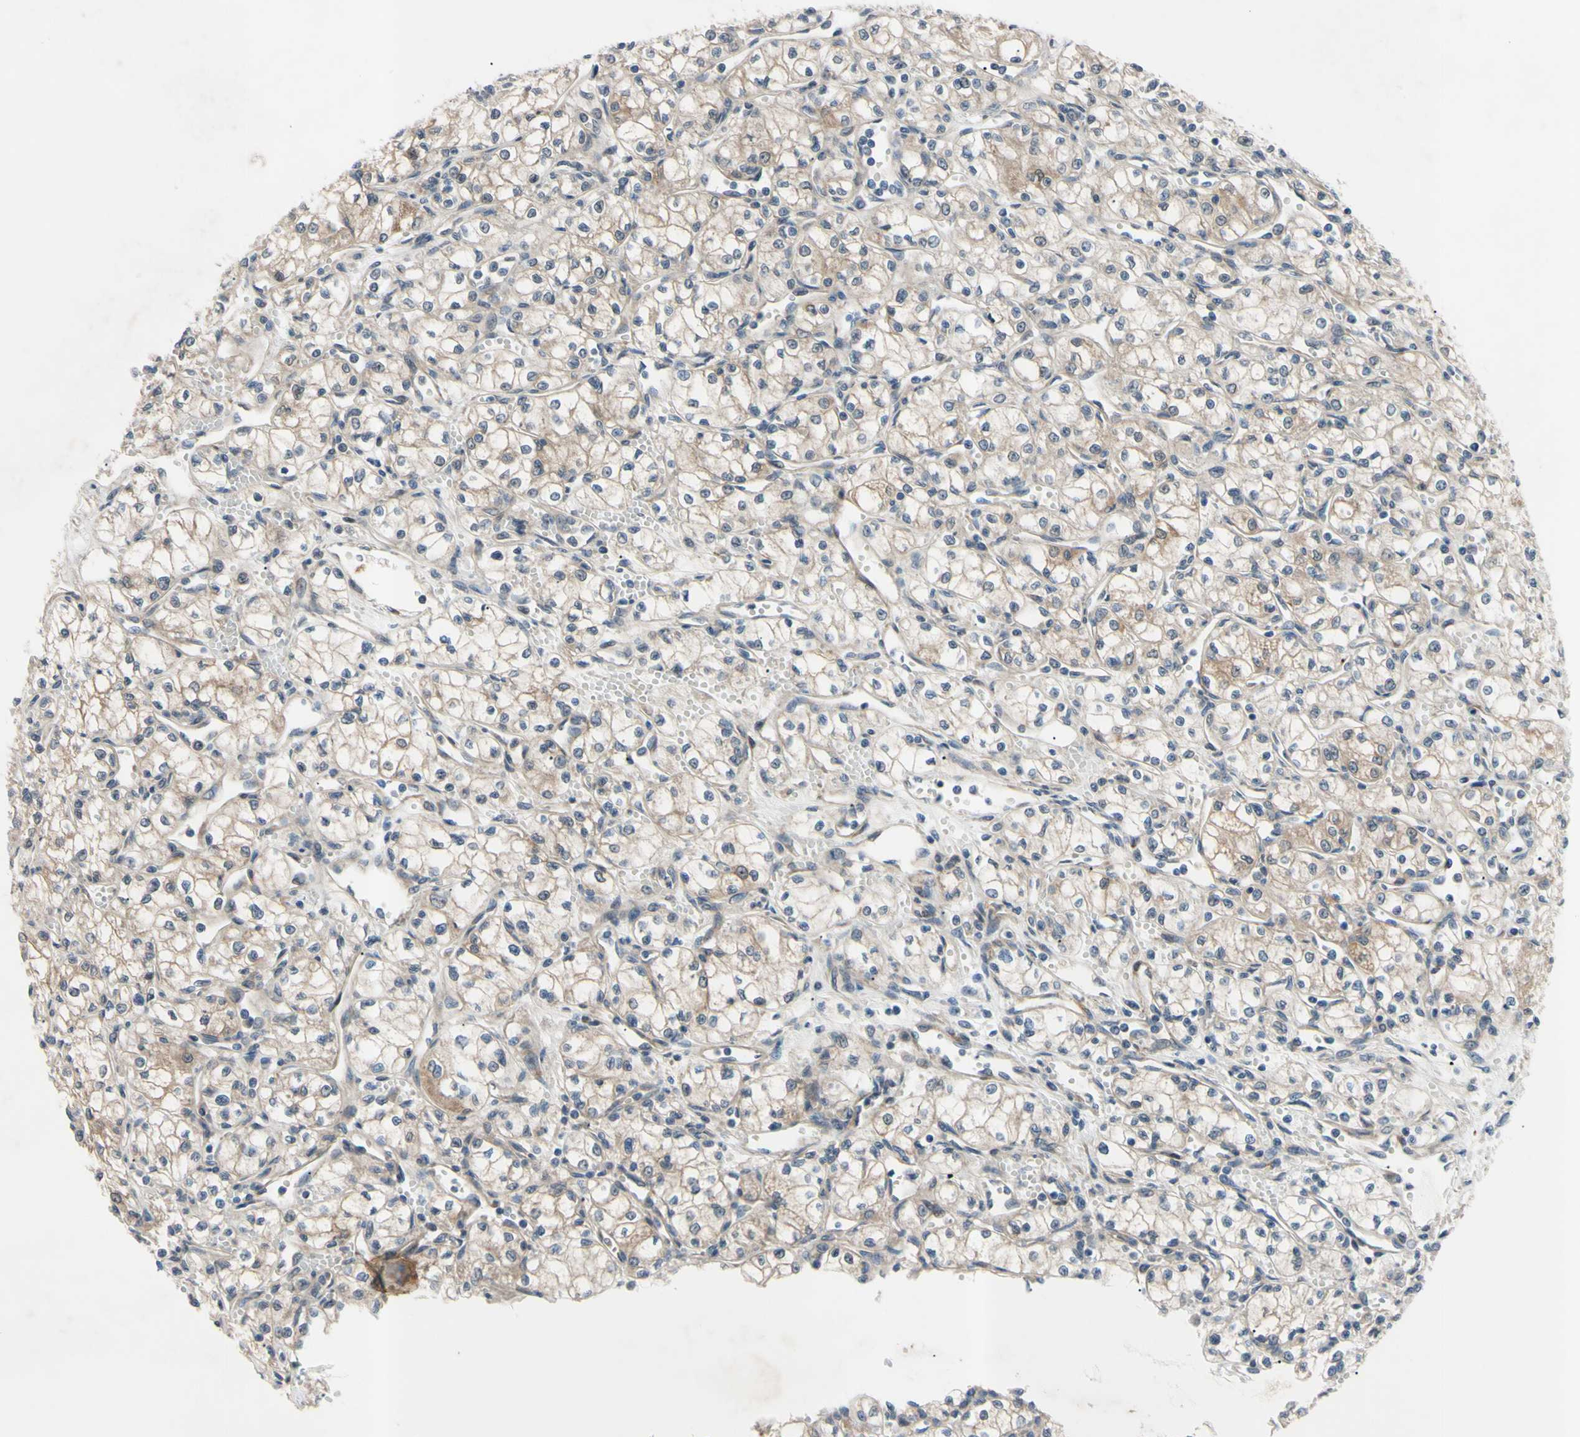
{"staining": {"intensity": "weak", "quantity": "25%-75%", "location": "cytoplasmic/membranous"}, "tissue": "renal cancer", "cell_type": "Tumor cells", "image_type": "cancer", "snomed": [{"axis": "morphology", "description": "Normal tissue, NOS"}, {"axis": "morphology", "description": "Adenocarcinoma, NOS"}, {"axis": "topography", "description": "Kidney"}], "caption": "Protein staining of renal cancer tissue demonstrates weak cytoplasmic/membranous expression in about 25%-75% of tumor cells.", "gene": "SVIL", "patient": {"sex": "male", "age": 59}}